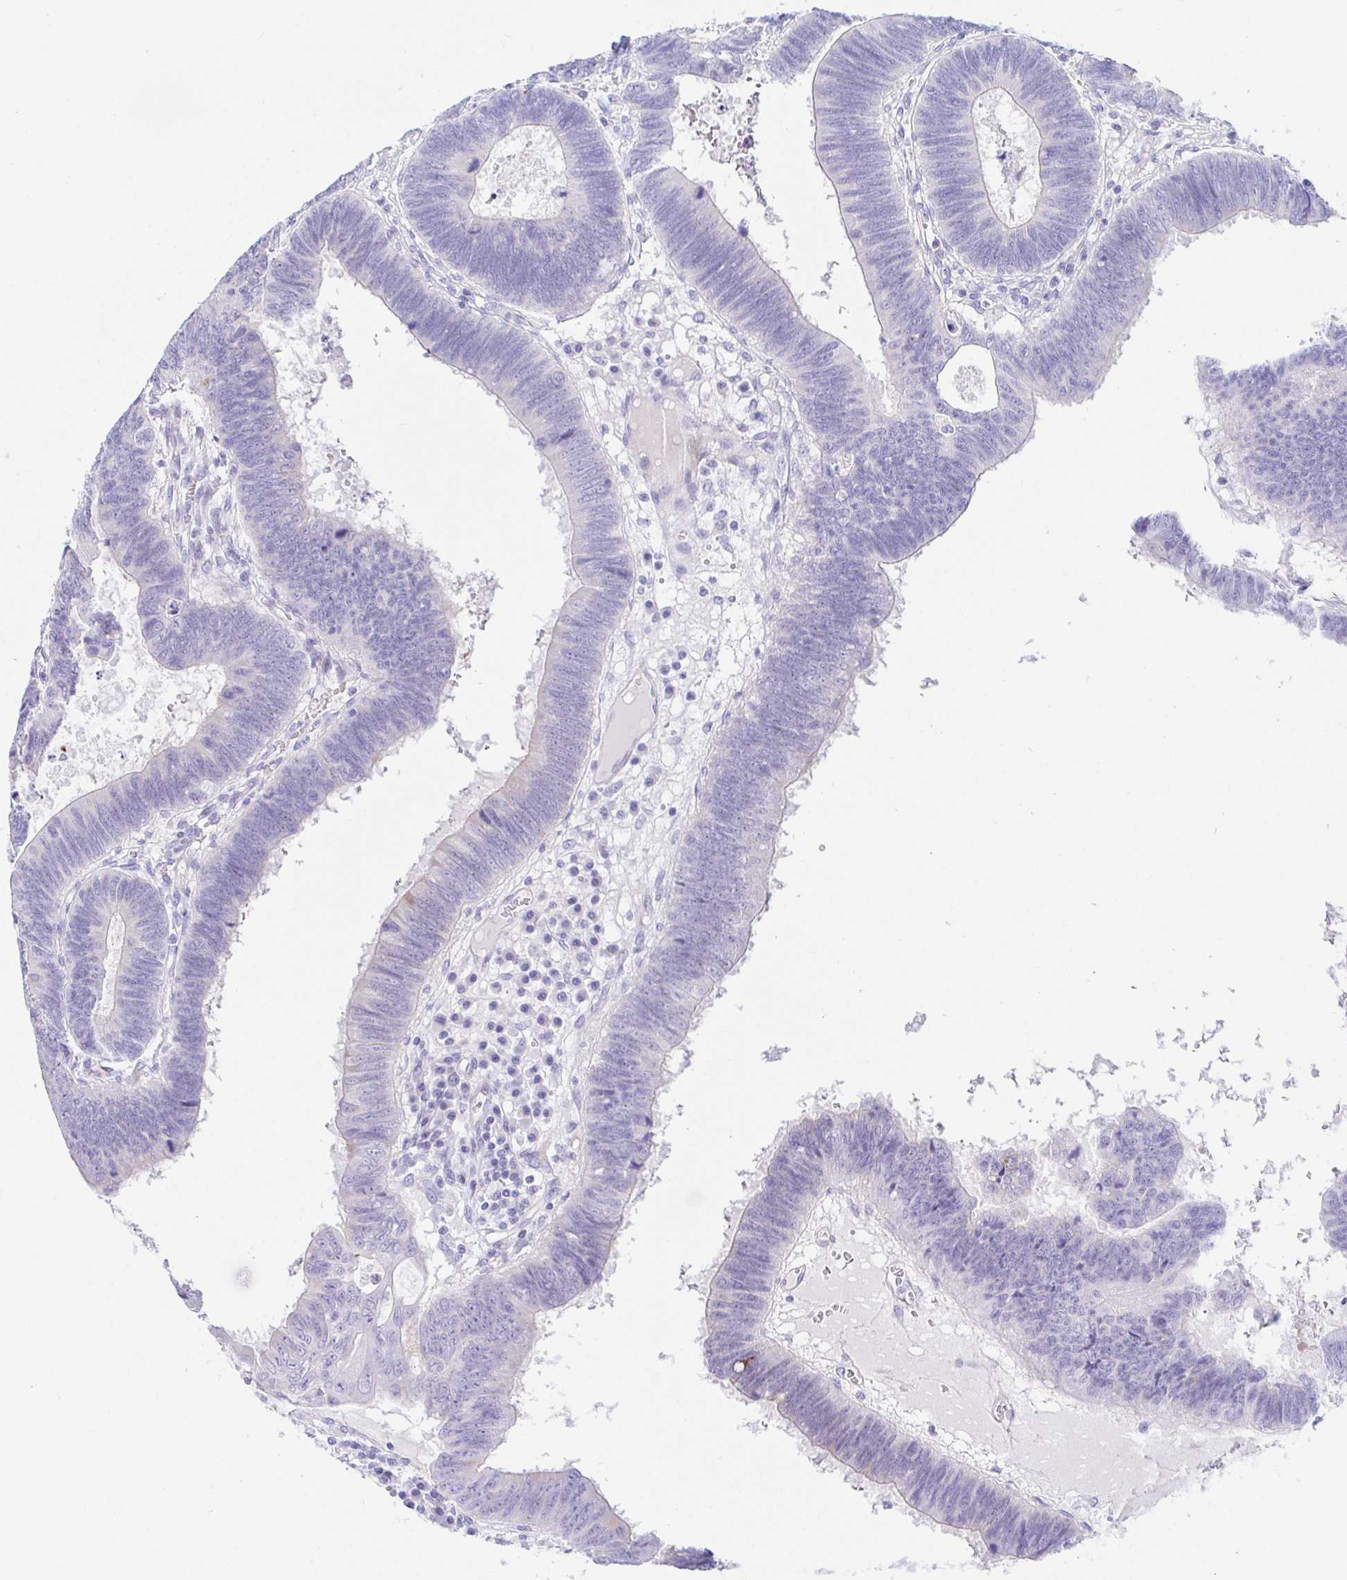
{"staining": {"intensity": "negative", "quantity": "none", "location": "none"}, "tissue": "colorectal cancer", "cell_type": "Tumor cells", "image_type": "cancer", "snomed": [{"axis": "morphology", "description": "Adenocarcinoma, NOS"}, {"axis": "topography", "description": "Colon"}], "caption": "Tumor cells are negative for brown protein staining in colorectal cancer.", "gene": "PINLYP", "patient": {"sex": "male", "age": 62}}